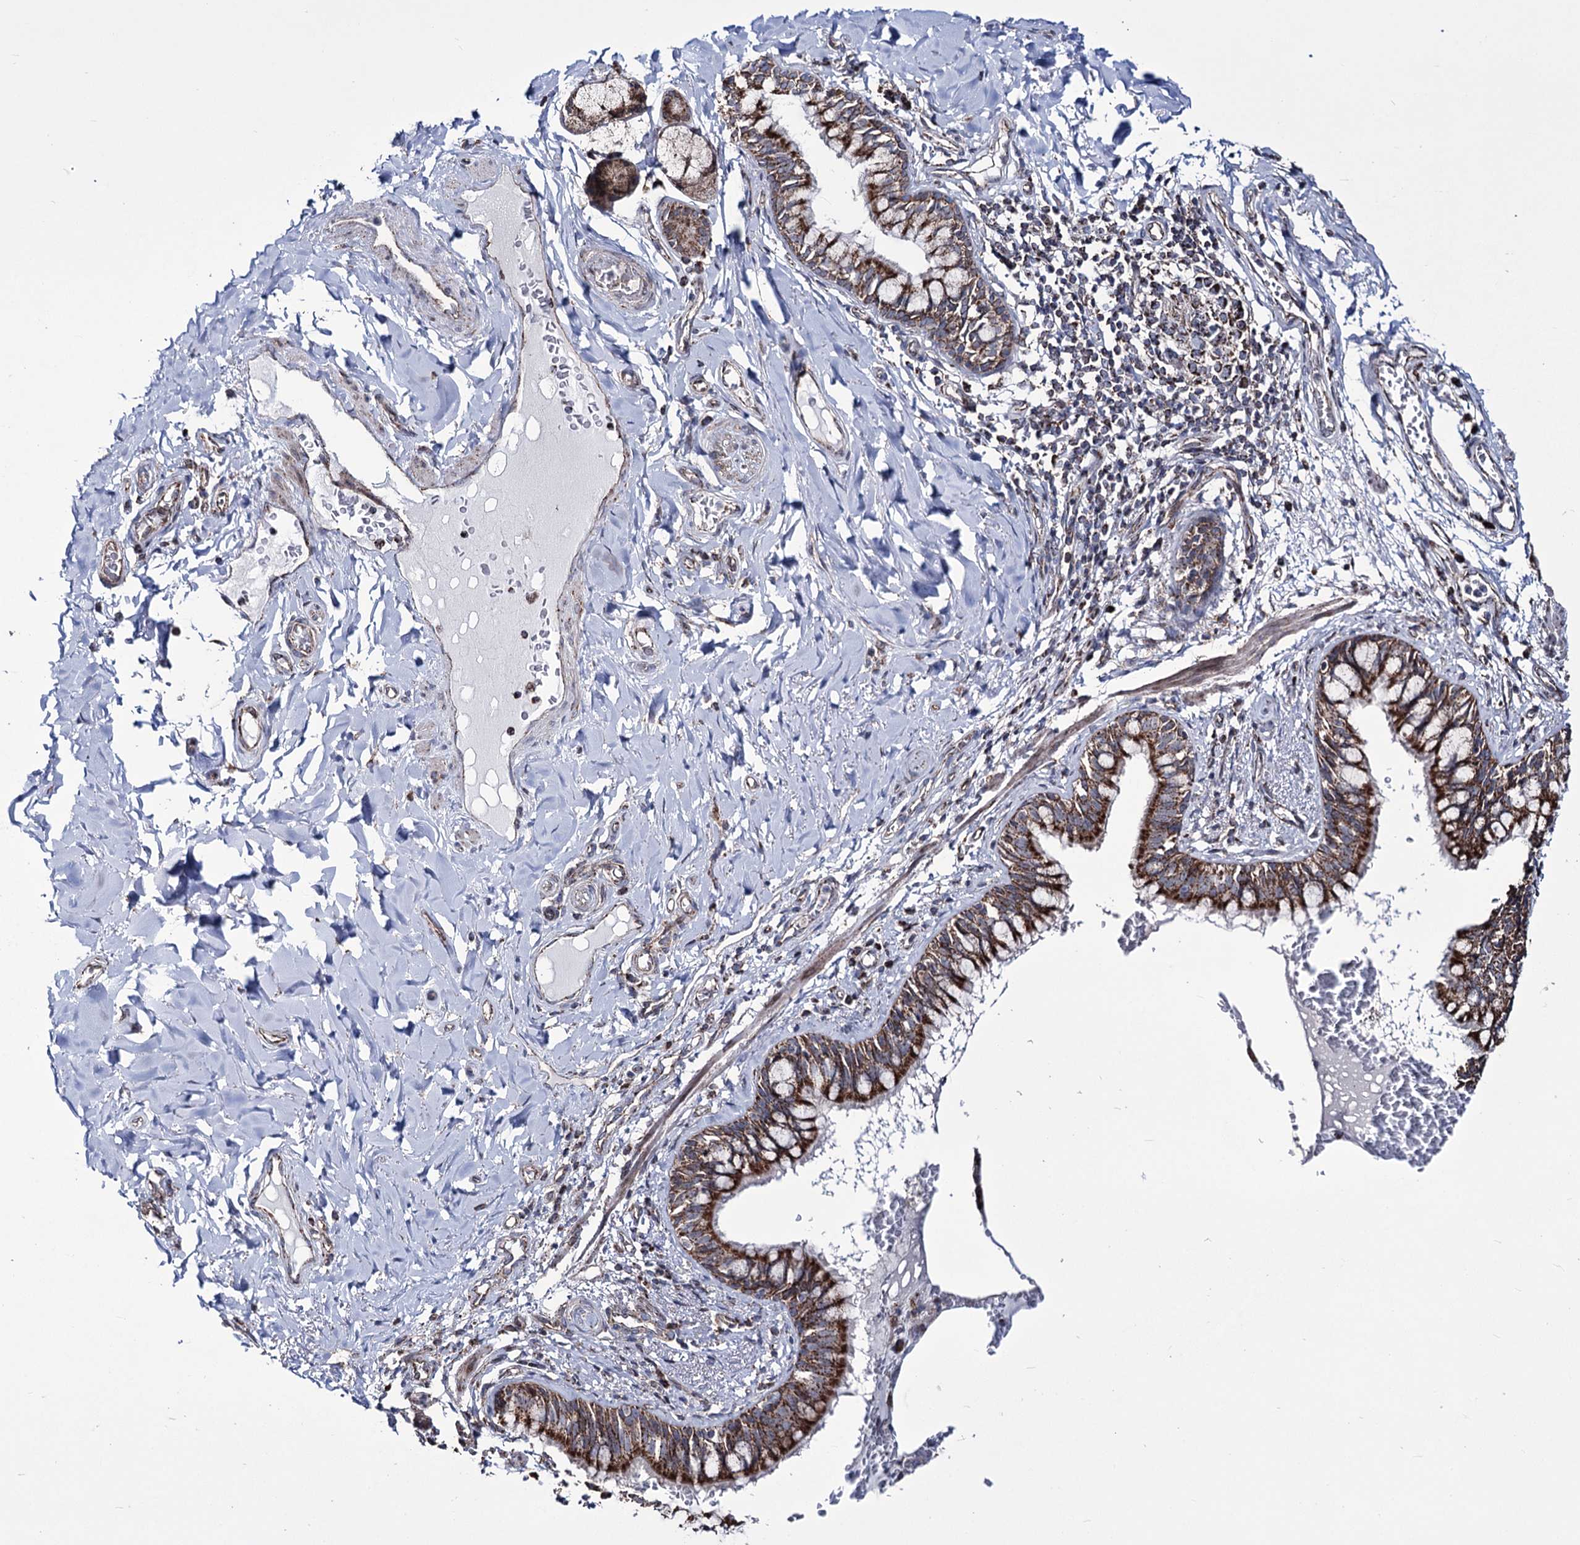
{"staining": {"intensity": "moderate", "quantity": ">75%", "location": "cytoplasmic/membranous"}, "tissue": "bronchus", "cell_type": "Respiratory epithelial cells", "image_type": "normal", "snomed": [{"axis": "morphology", "description": "Normal tissue, NOS"}, {"axis": "topography", "description": "Cartilage tissue"}, {"axis": "topography", "description": "Bronchus"}], "caption": "An immunohistochemistry (IHC) micrograph of normal tissue is shown. Protein staining in brown highlights moderate cytoplasmic/membranous positivity in bronchus within respiratory epithelial cells.", "gene": "CREB3L4", "patient": {"sex": "female", "age": 36}}